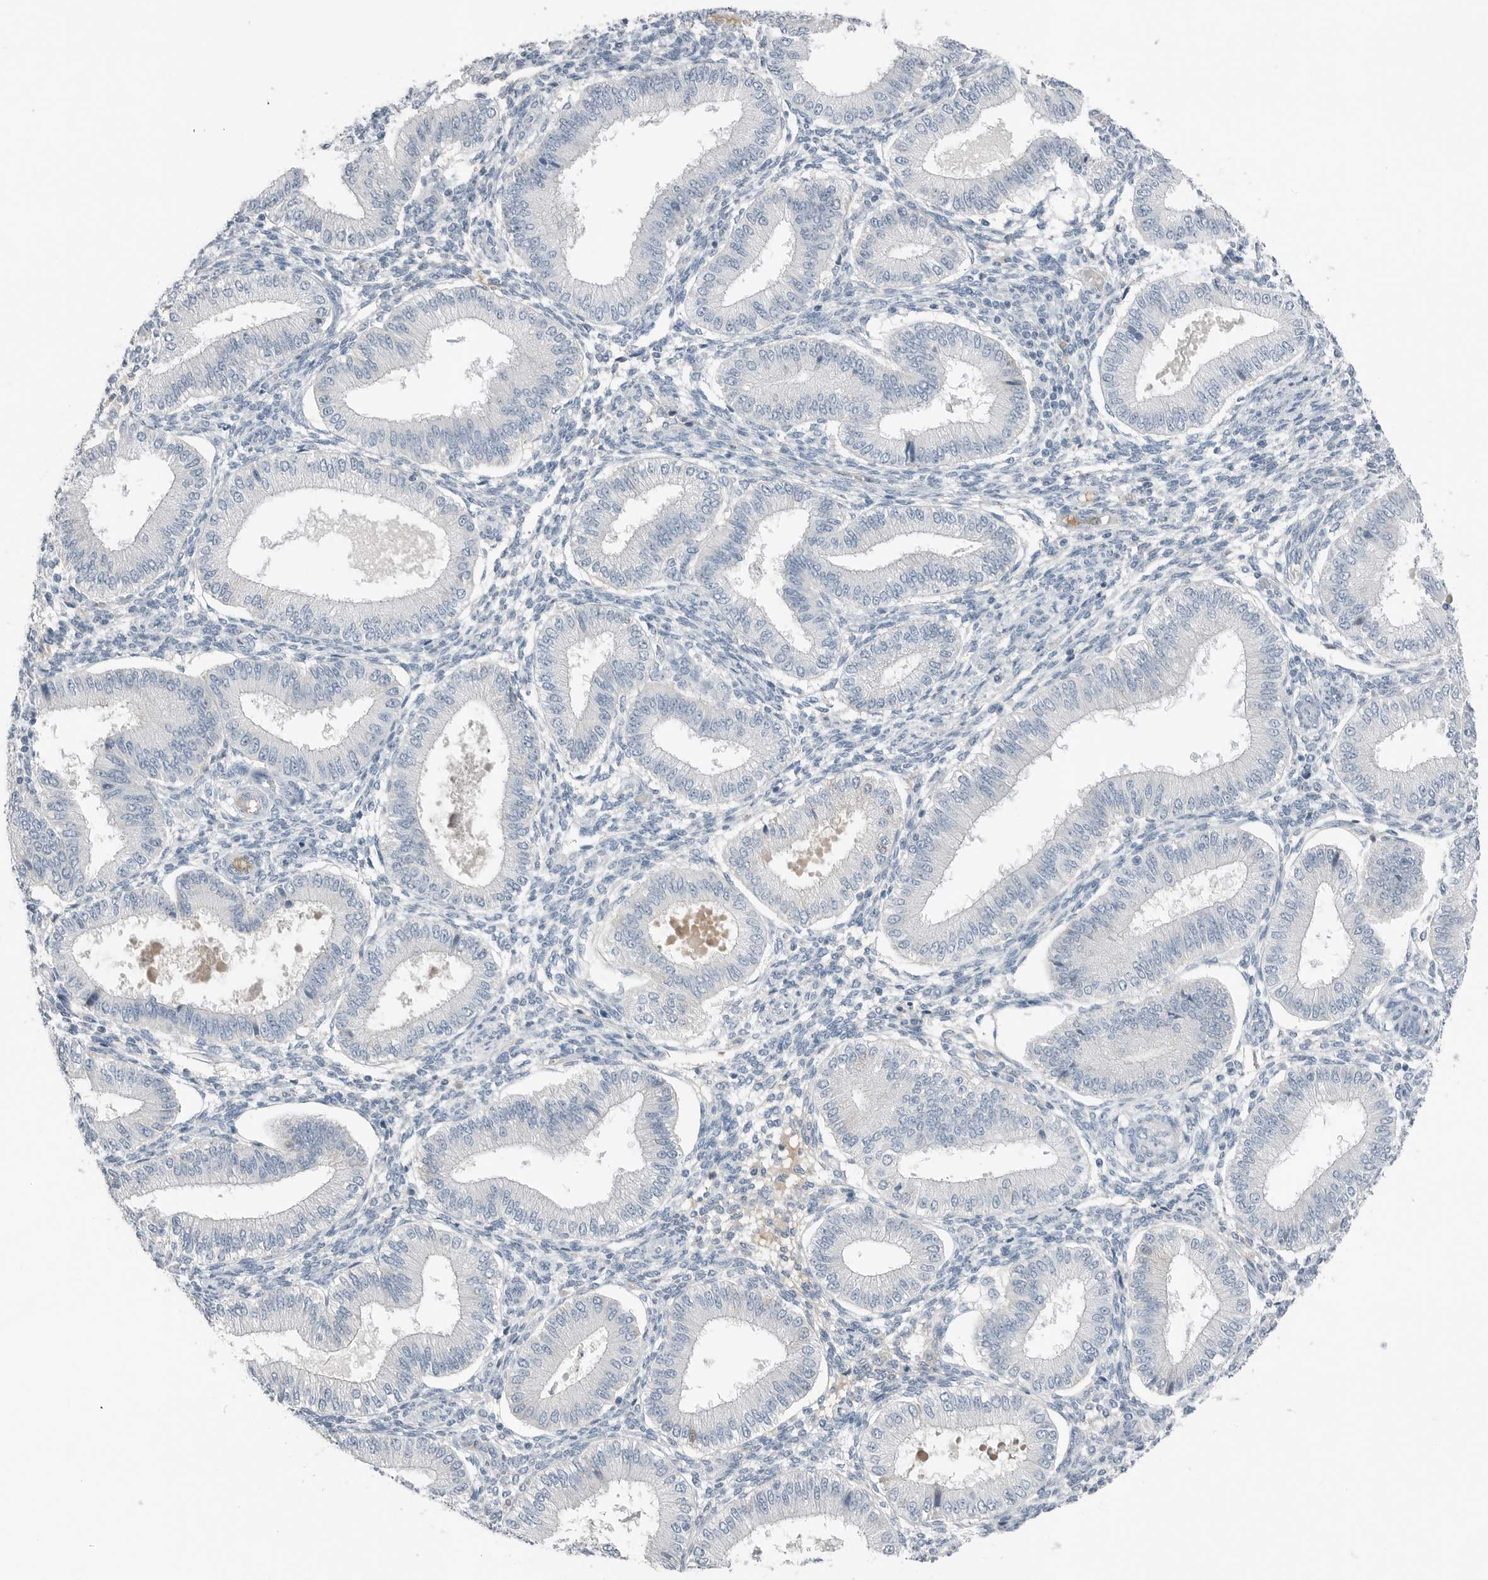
{"staining": {"intensity": "negative", "quantity": "none", "location": "none"}, "tissue": "endometrium", "cell_type": "Cells in endometrial stroma", "image_type": "normal", "snomed": [{"axis": "morphology", "description": "Normal tissue, NOS"}, {"axis": "topography", "description": "Endometrium"}], "caption": "DAB immunohistochemical staining of benign endometrium exhibits no significant positivity in cells in endometrial stroma.", "gene": "SERPINB7", "patient": {"sex": "female", "age": 39}}